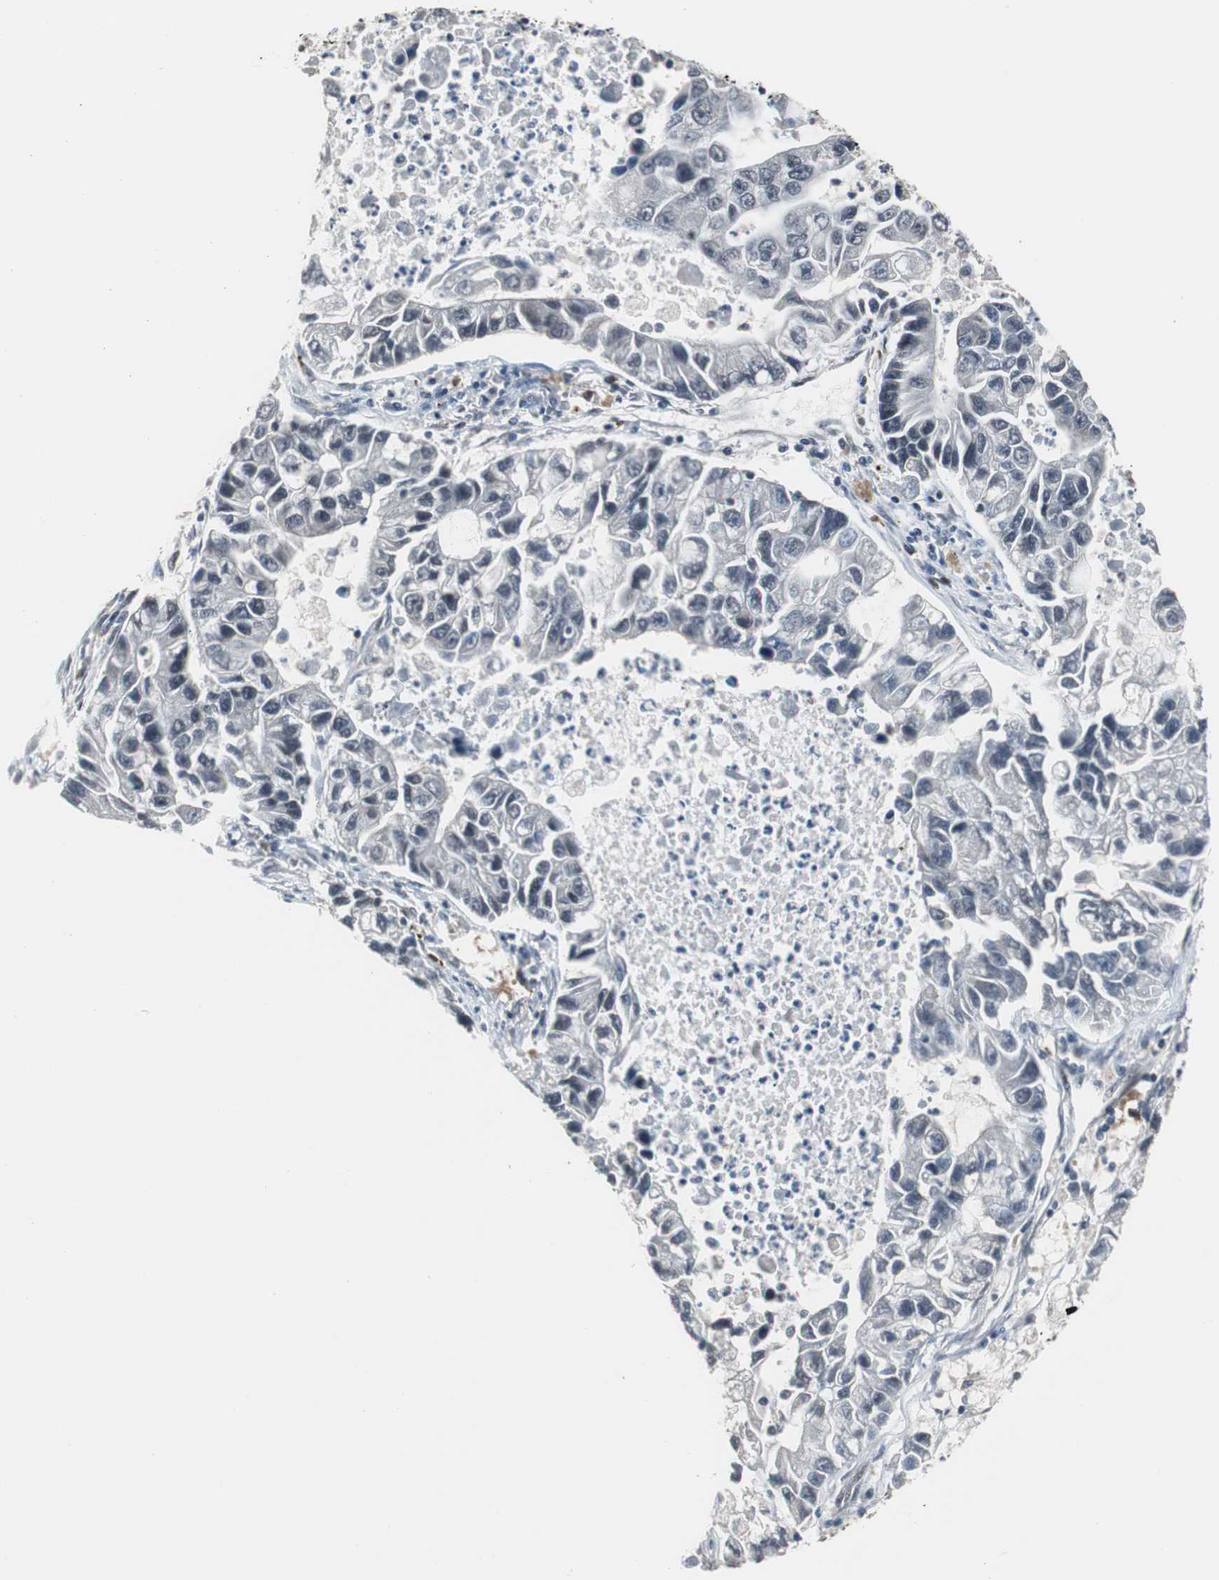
{"staining": {"intensity": "negative", "quantity": "none", "location": "none"}, "tissue": "lung cancer", "cell_type": "Tumor cells", "image_type": "cancer", "snomed": [{"axis": "morphology", "description": "Adenocarcinoma, NOS"}, {"axis": "topography", "description": "Lung"}], "caption": "A high-resolution micrograph shows immunohistochemistry (IHC) staining of adenocarcinoma (lung), which displays no significant expression in tumor cells.", "gene": "TAF7", "patient": {"sex": "female", "age": 51}}